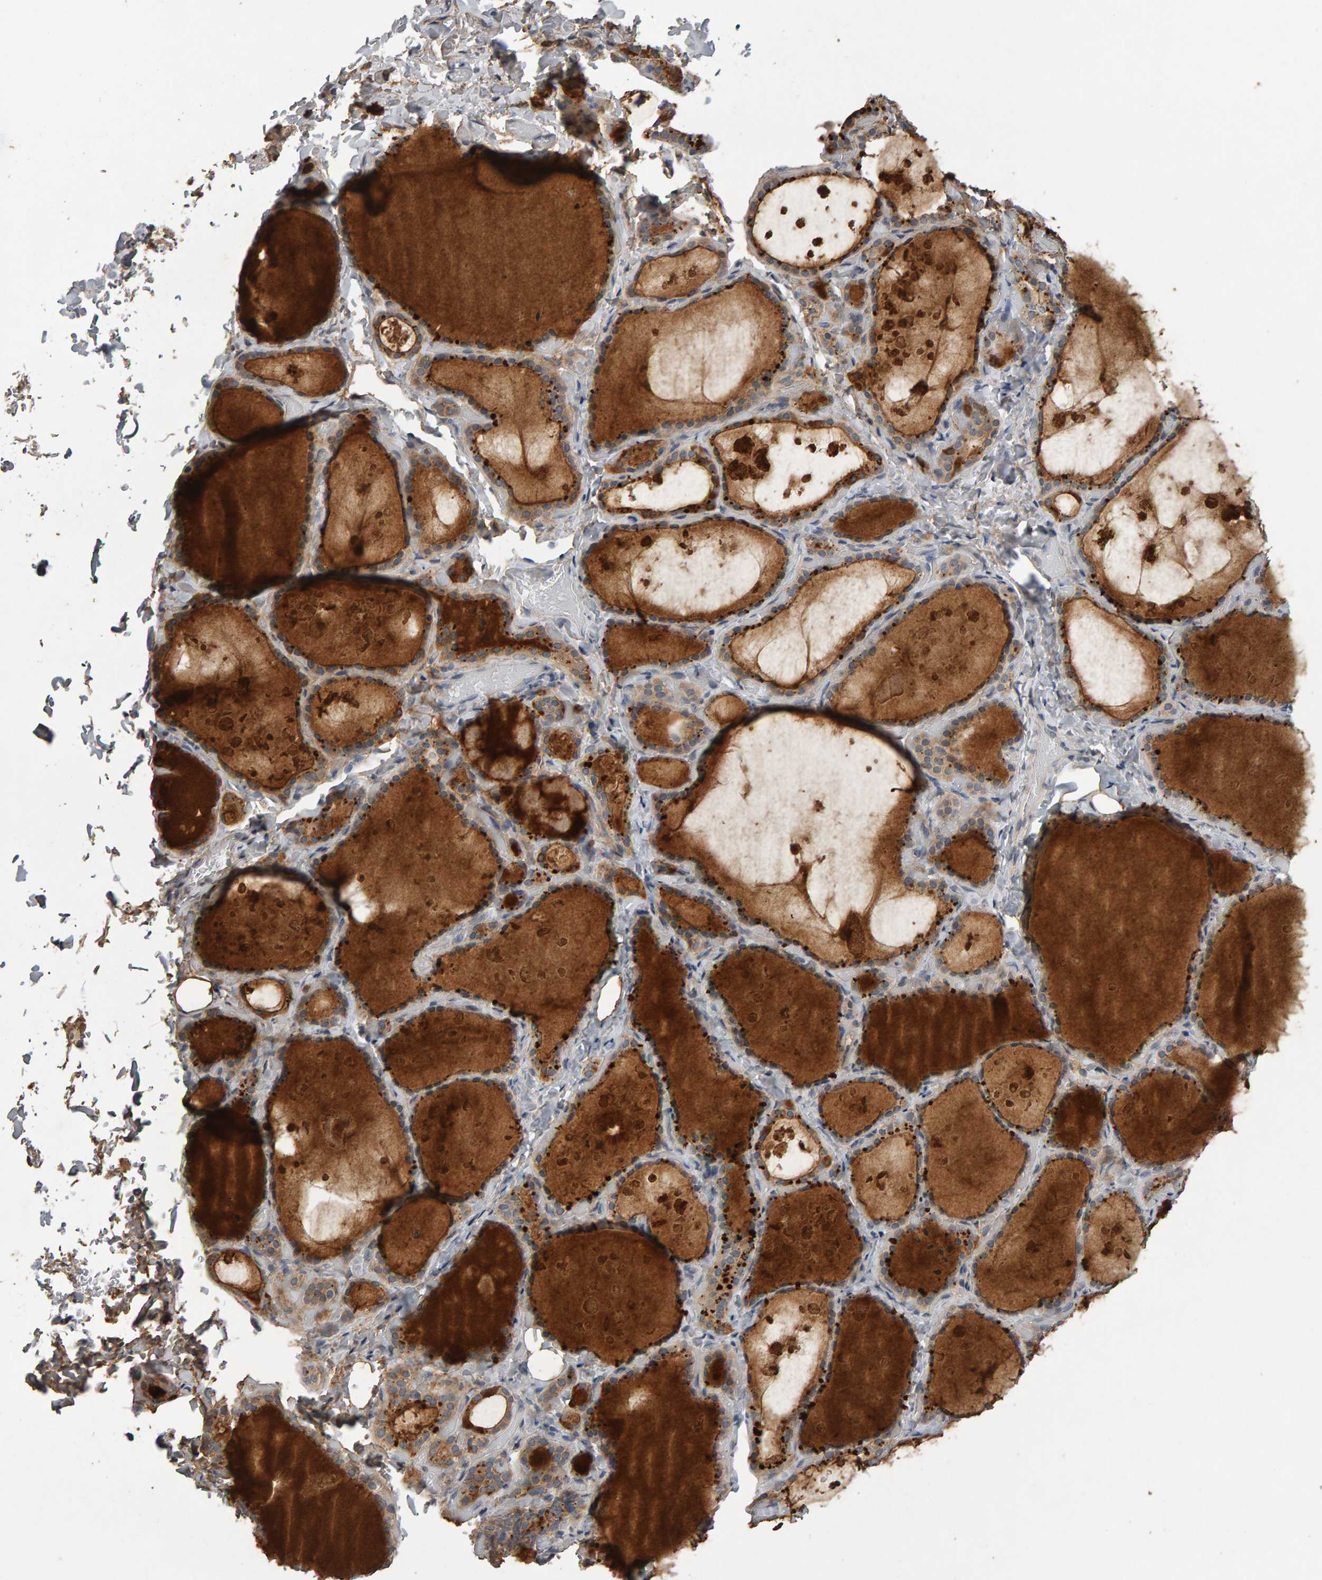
{"staining": {"intensity": "weak", "quantity": ">75%", "location": "cytoplasmic/membranous"}, "tissue": "thyroid gland", "cell_type": "Glandular cells", "image_type": "normal", "snomed": [{"axis": "morphology", "description": "Normal tissue, NOS"}, {"axis": "topography", "description": "Thyroid gland"}], "caption": "A brown stain labels weak cytoplasmic/membranous staining of a protein in glandular cells of unremarkable human thyroid gland. The staining was performed using DAB to visualize the protein expression in brown, while the nuclei were stained in blue with hematoxylin (Magnification: 20x).", "gene": "COASY", "patient": {"sex": "female", "age": 44}}